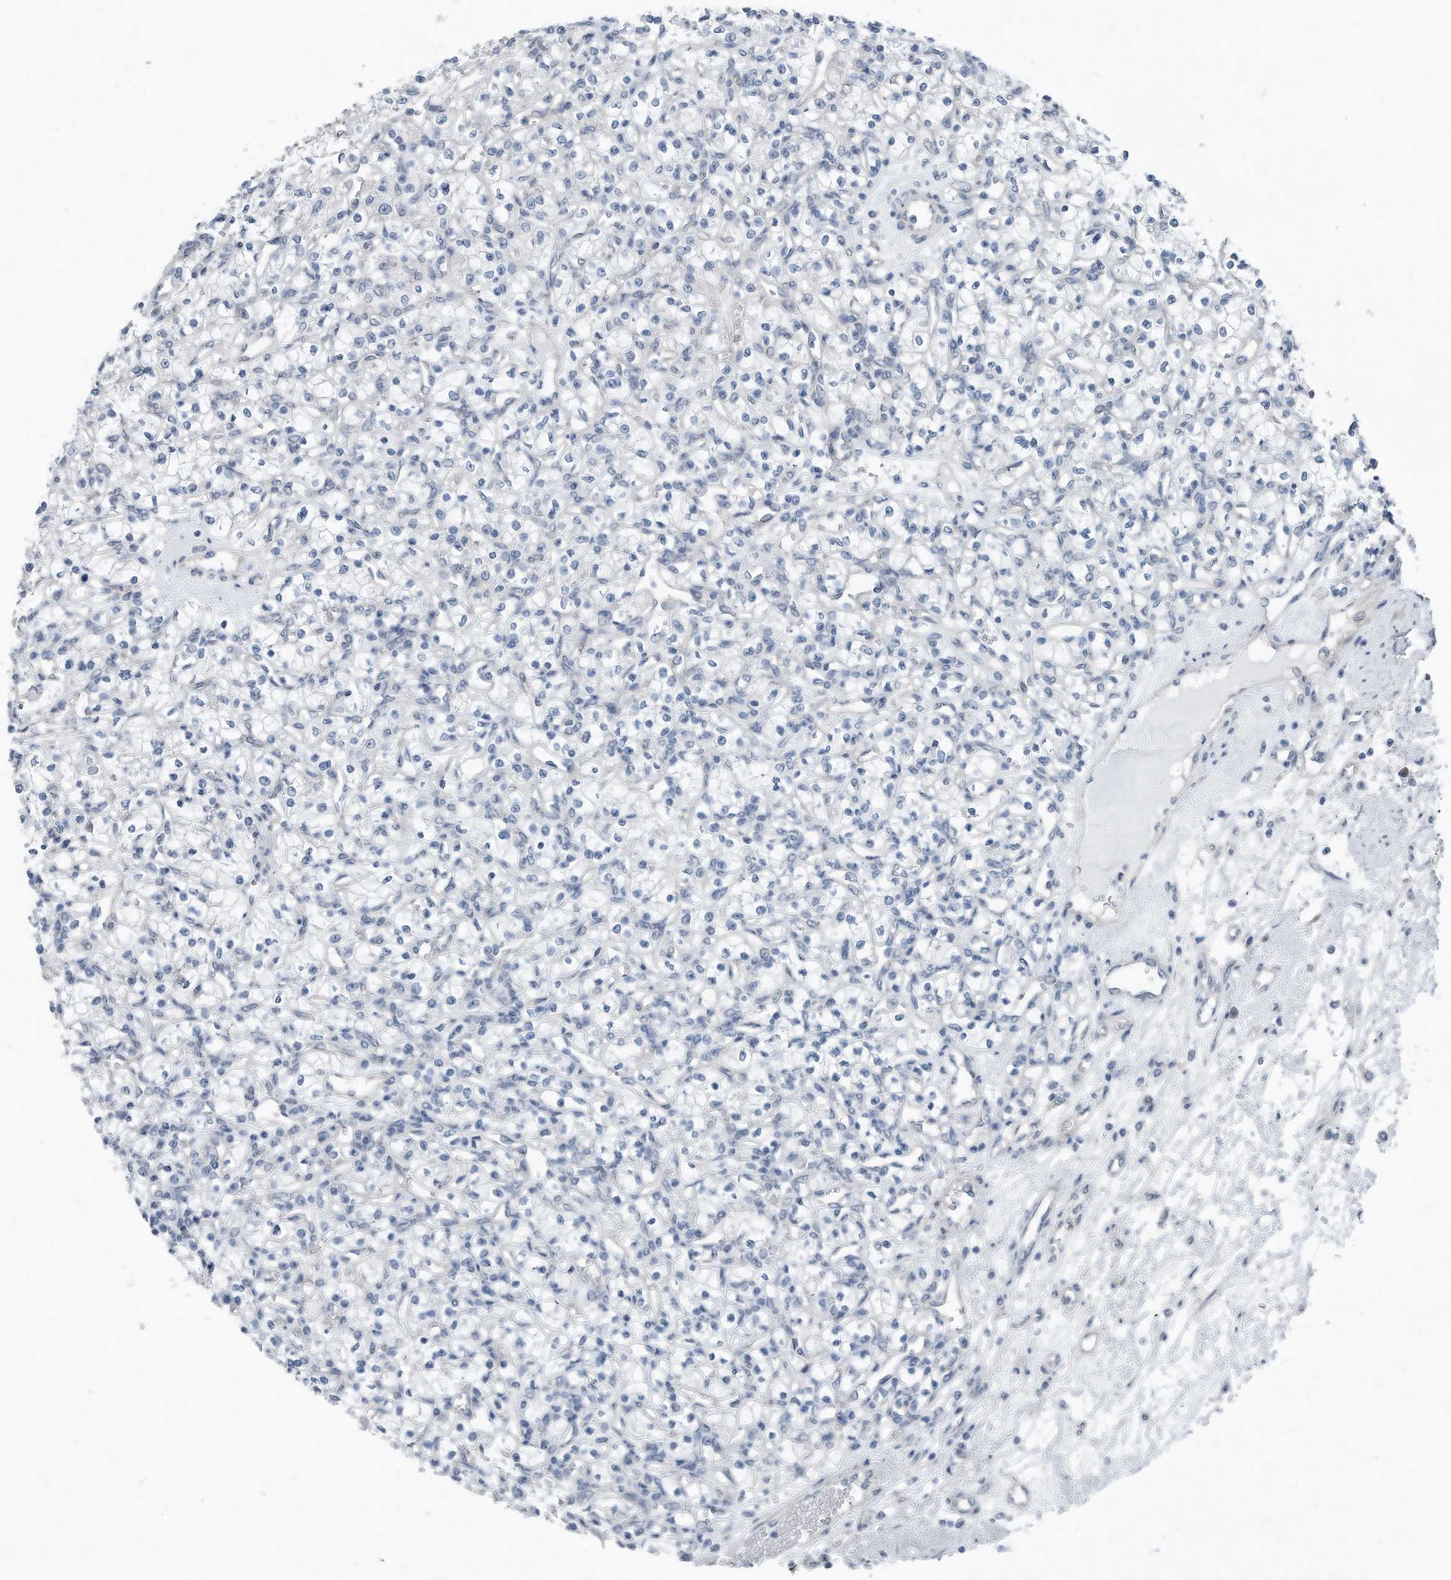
{"staining": {"intensity": "negative", "quantity": "none", "location": "none"}, "tissue": "renal cancer", "cell_type": "Tumor cells", "image_type": "cancer", "snomed": [{"axis": "morphology", "description": "Adenocarcinoma, NOS"}, {"axis": "topography", "description": "Kidney"}], "caption": "This micrograph is of renal cancer (adenocarcinoma) stained with IHC to label a protein in brown with the nuclei are counter-stained blue. There is no staining in tumor cells.", "gene": "YRDC", "patient": {"sex": "female", "age": 59}}